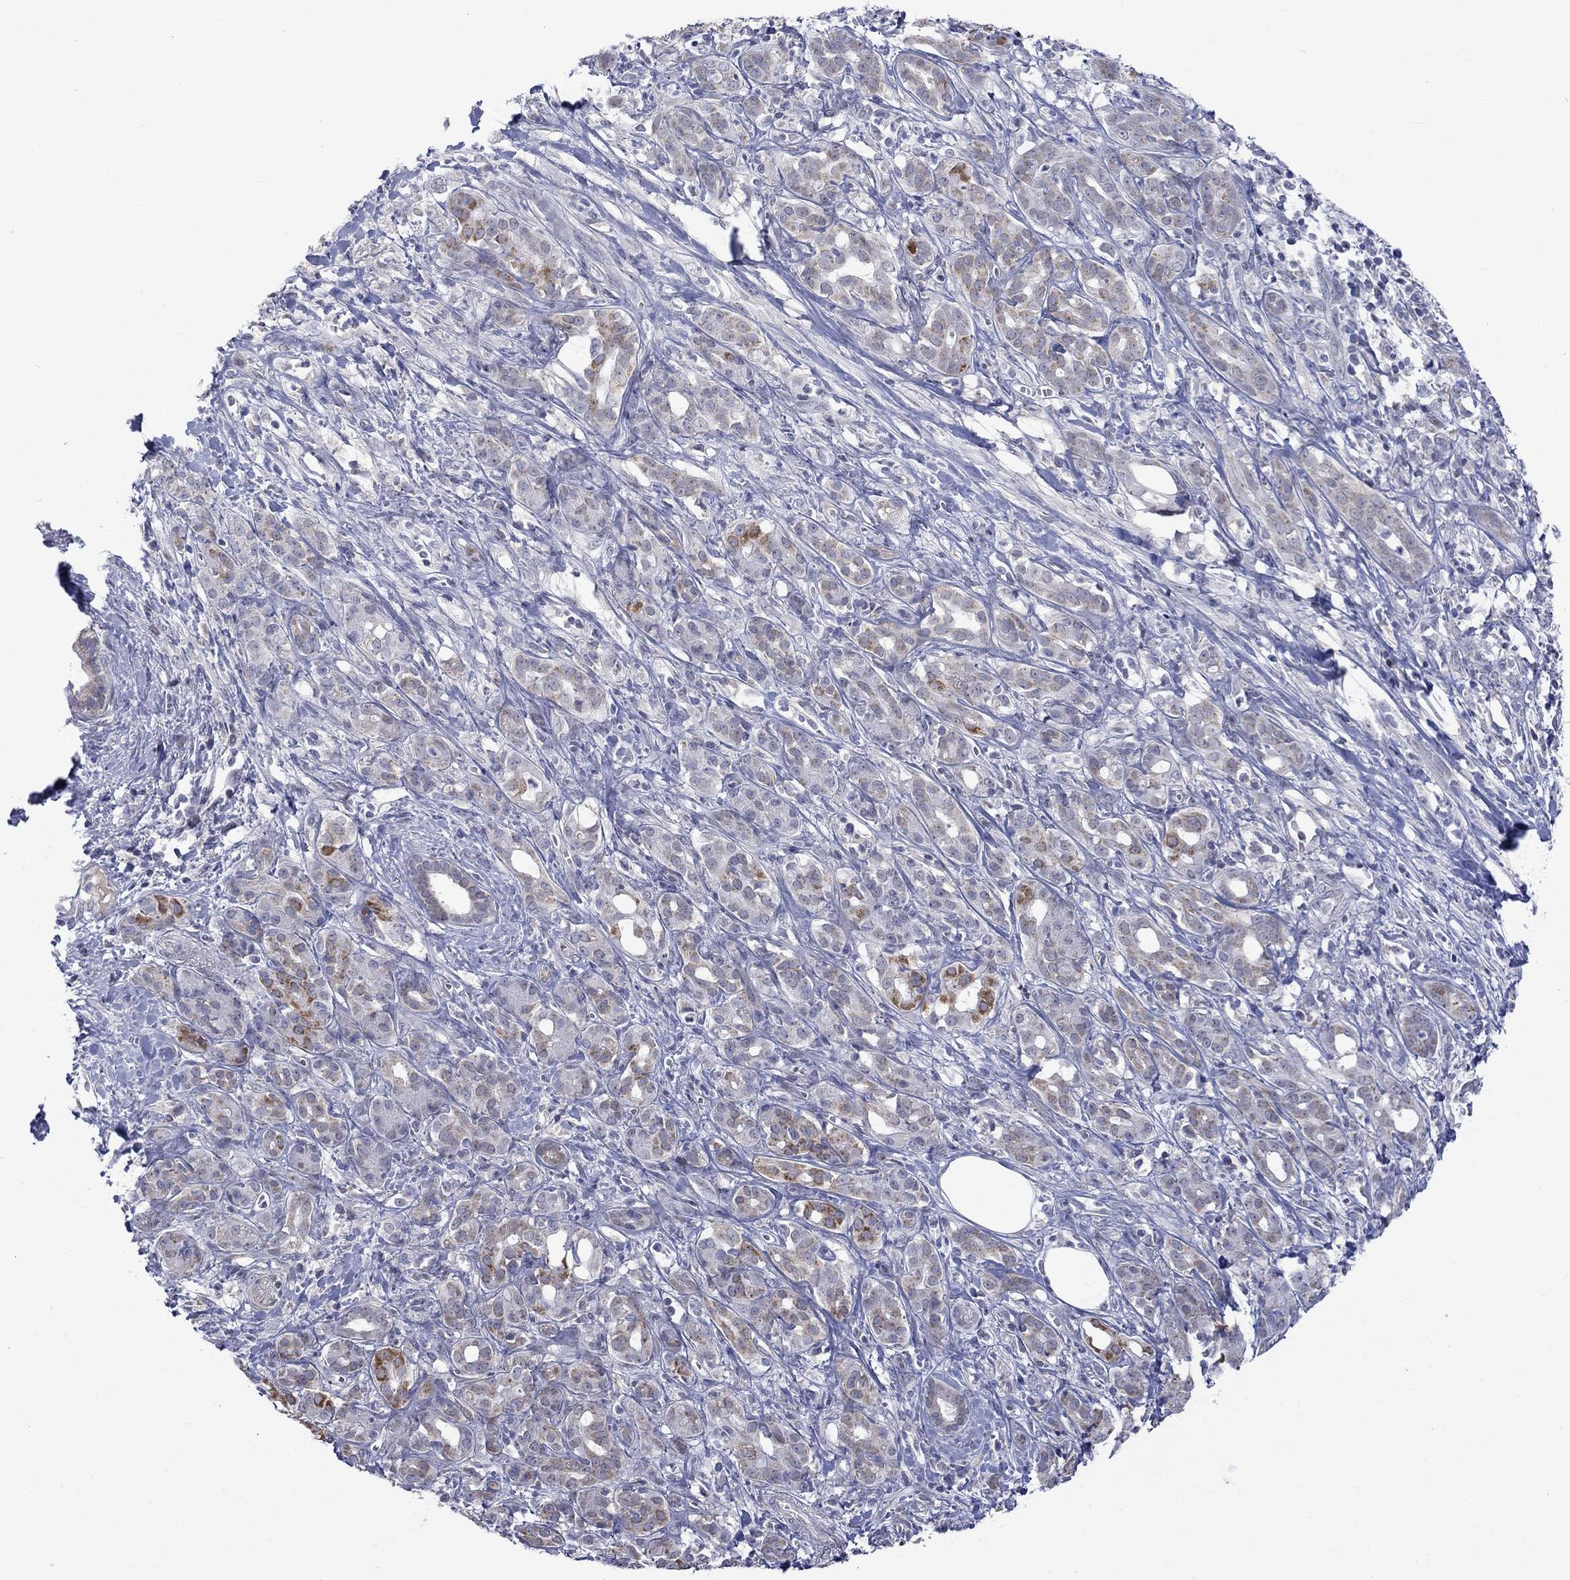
{"staining": {"intensity": "moderate", "quantity": "<25%", "location": "cytoplasmic/membranous"}, "tissue": "pancreatic cancer", "cell_type": "Tumor cells", "image_type": "cancer", "snomed": [{"axis": "morphology", "description": "Adenocarcinoma, NOS"}, {"axis": "topography", "description": "Pancreas"}], "caption": "Immunohistochemical staining of human pancreatic cancer demonstrates low levels of moderate cytoplasmic/membranous protein positivity in approximately <25% of tumor cells.", "gene": "KCNJ16", "patient": {"sex": "male", "age": 61}}